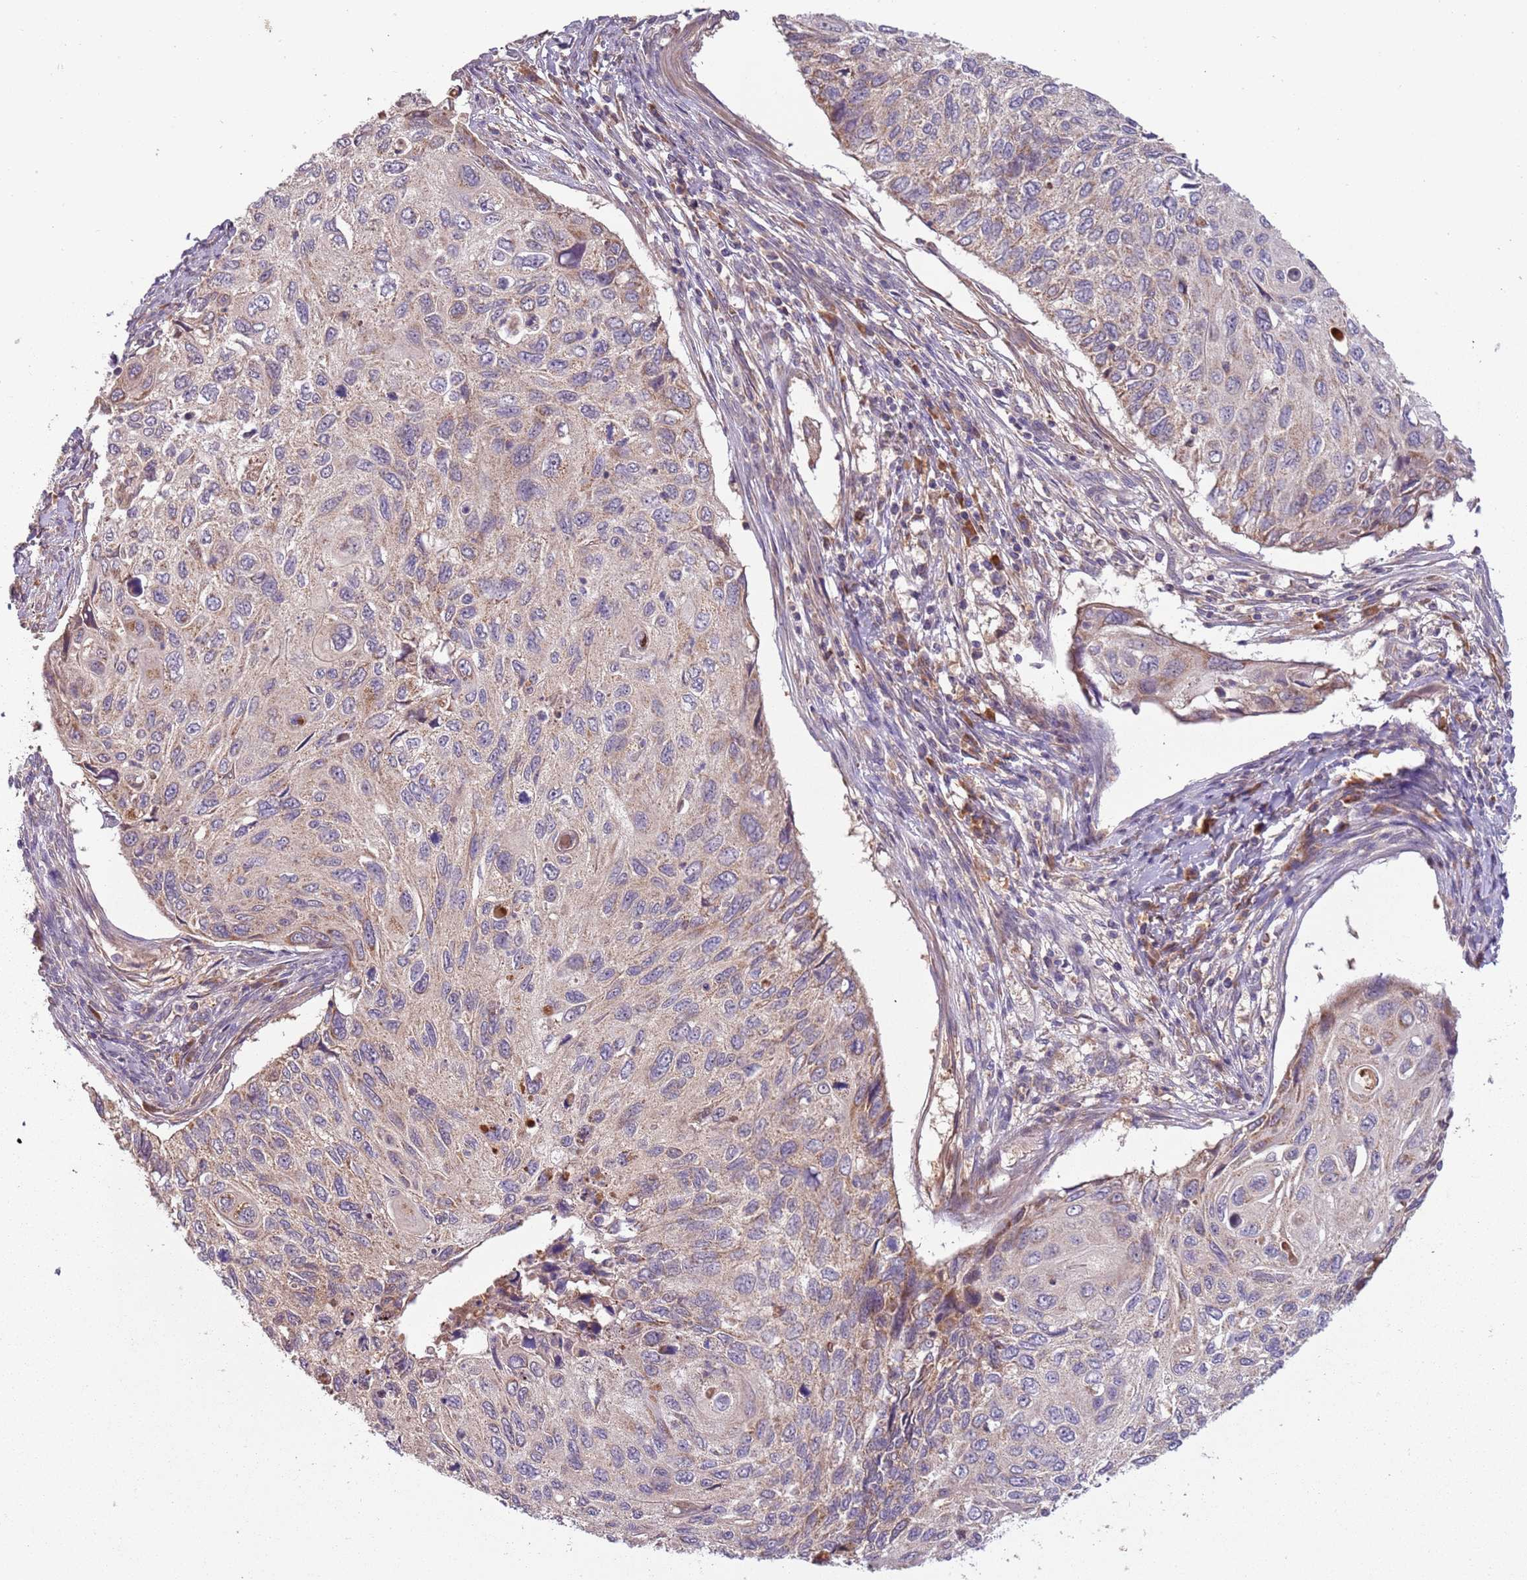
{"staining": {"intensity": "weak", "quantity": ">75%", "location": "cytoplasmic/membranous"}, "tissue": "cervical cancer", "cell_type": "Tumor cells", "image_type": "cancer", "snomed": [{"axis": "morphology", "description": "Squamous cell carcinoma, NOS"}, {"axis": "topography", "description": "Cervix"}], "caption": "Tumor cells reveal low levels of weak cytoplasmic/membranous staining in approximately >75% of cells in human cervical cancer. Ihc stains the protein of interest in brown and the nuclei are stained blue.", "gene": "FECH", "patient": {"sex": "female", "age": 70}}